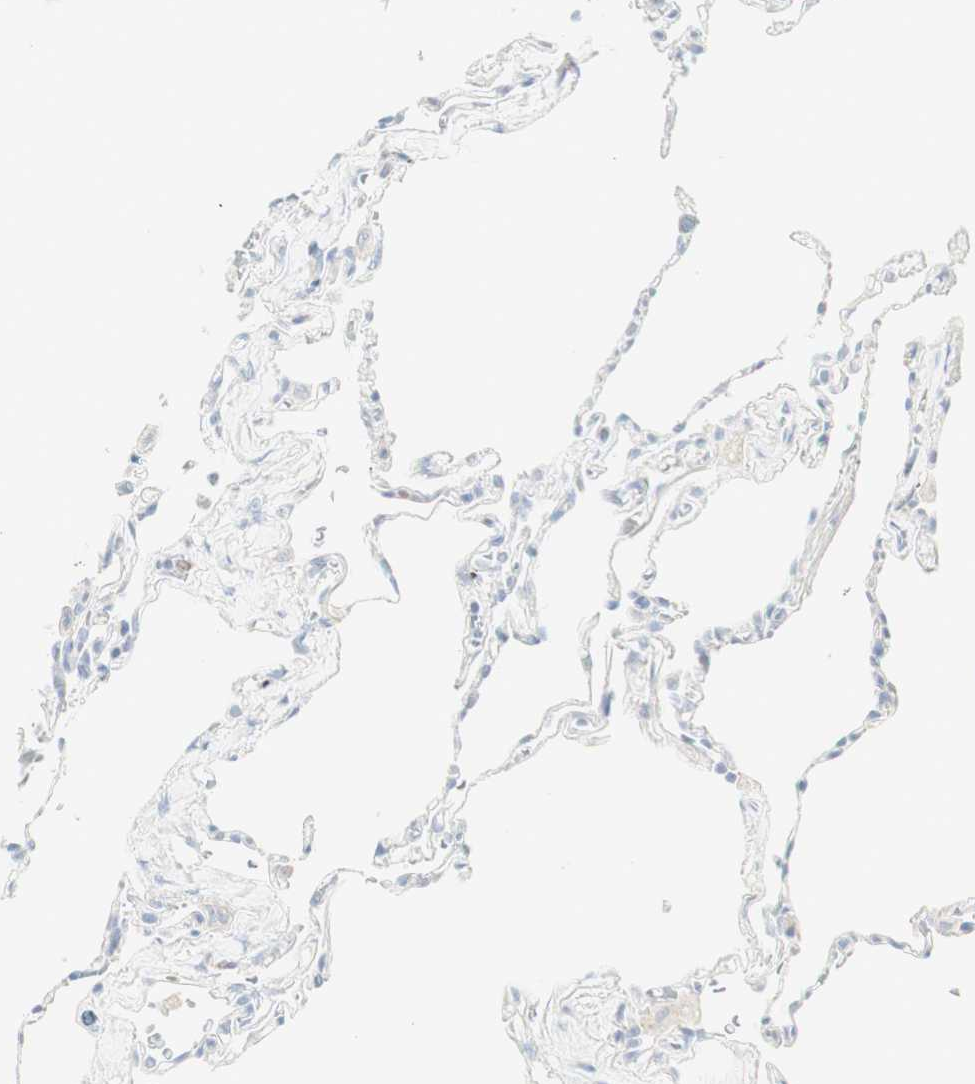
{"staining": {"intensity": "negative", "quantity": "none", "location": "none"}, "tissue": "lung", "cell_type": "Alveolar cells", "image_type": "normal", "snomed": [{"axis": "morphology", "description": "Normal tissue, NOS"}, {"axis": "topography", "description": "Lung"}], "caption": "A high-resolution histopathology image shows immunohistochemistry (IHC) staining of benign lung, which demonstrates no significant staining in alveolar cells.", "gene": "MDK", "patient": {"sex": "male", "age": 59}}